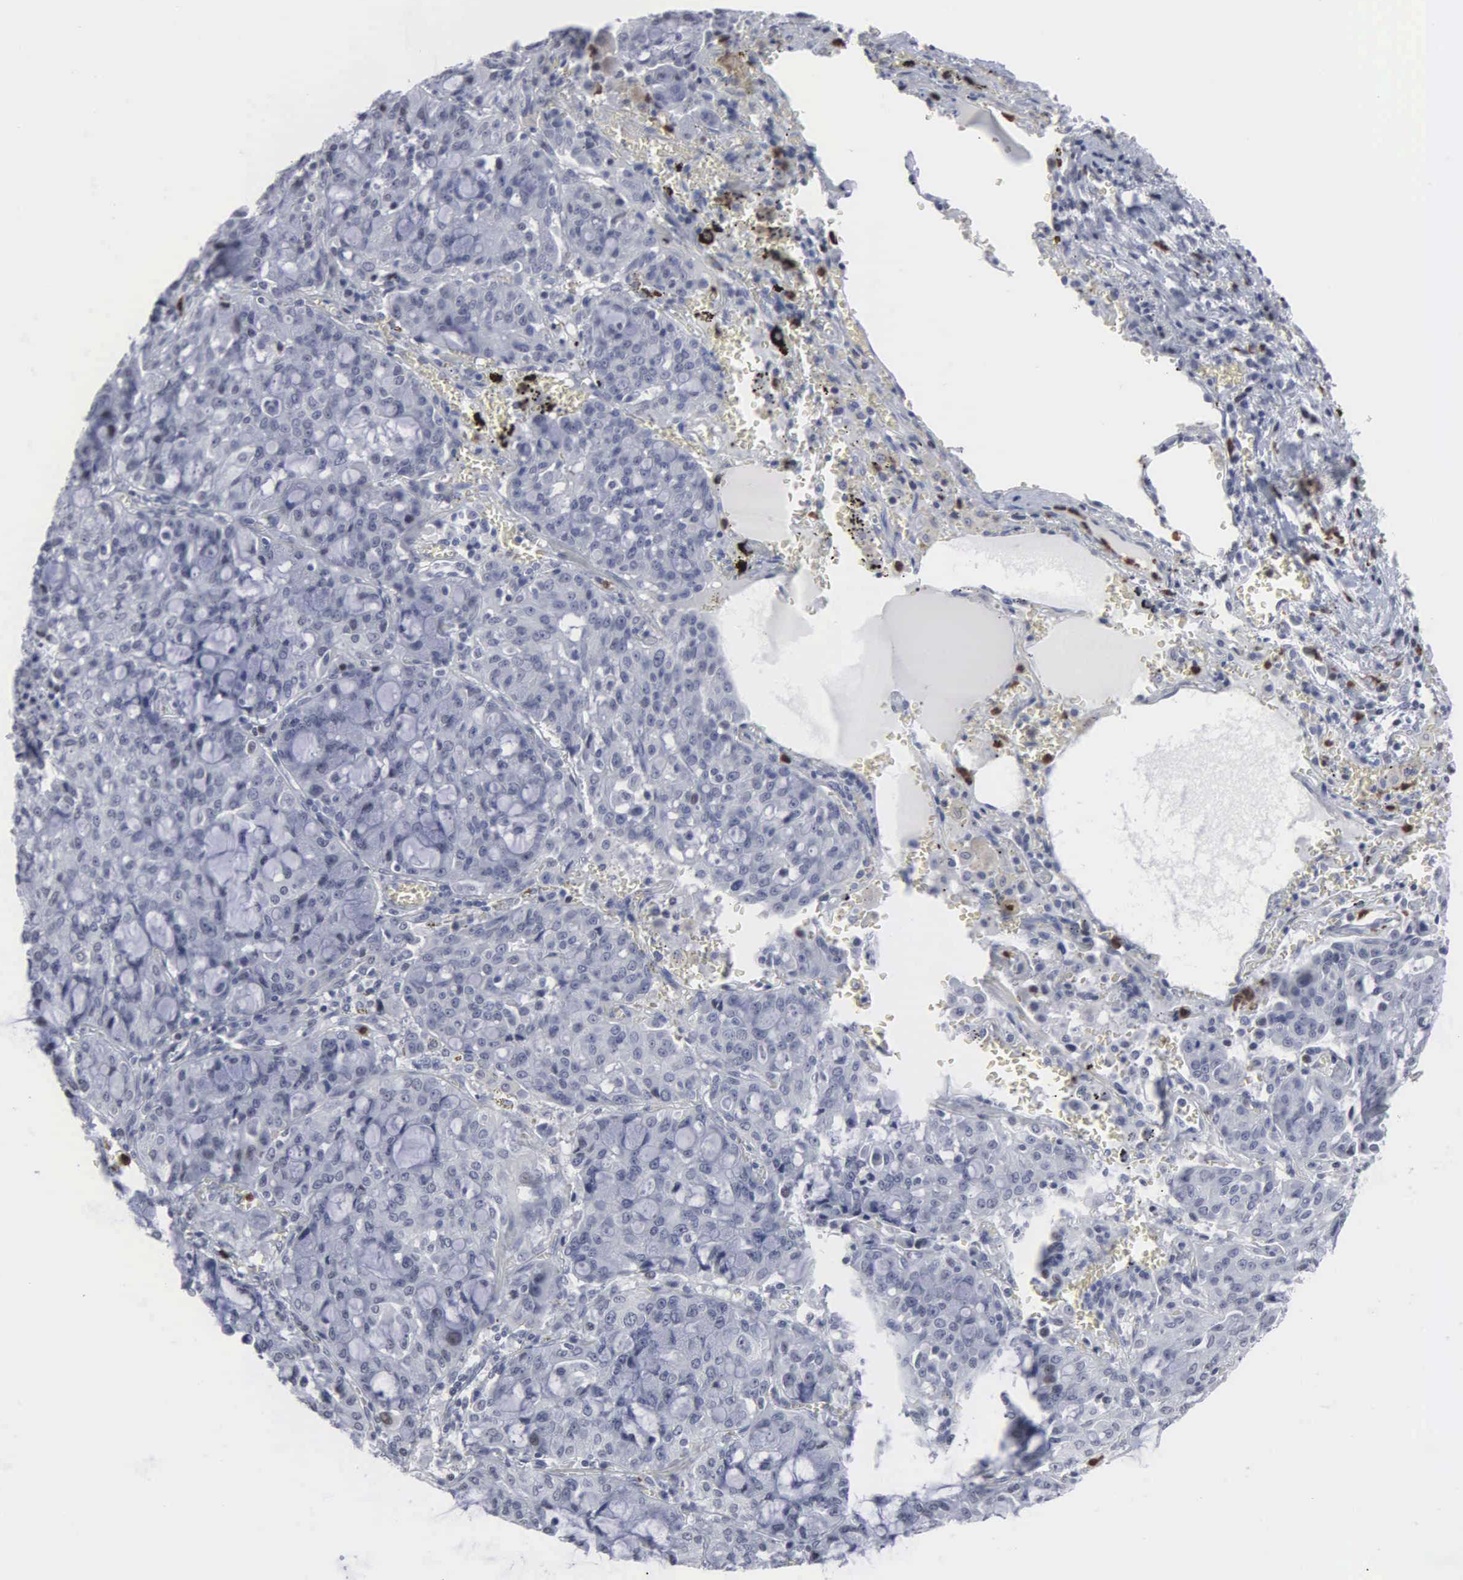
{"staining": {"intensity": "negative", "quantity": "none", "location": "none"}, "tissue": "lung cancer", "cell_type": "Tumor cells", "image_type": "cancer", "snomed": [{"axis": "morphology", "description": "Adenocarcinoma, NOS"}, {"axis": "topography", "description": "Lung"}], "caption": "A high-resolution micrograph shows immunohistochemistry (IHC) staining of lung cancer (adenocarcinoma), which exhibits no significant staining in tumor cells.", "gene": "SPIN3", "patient": {"sex": "female", "age": 44}}